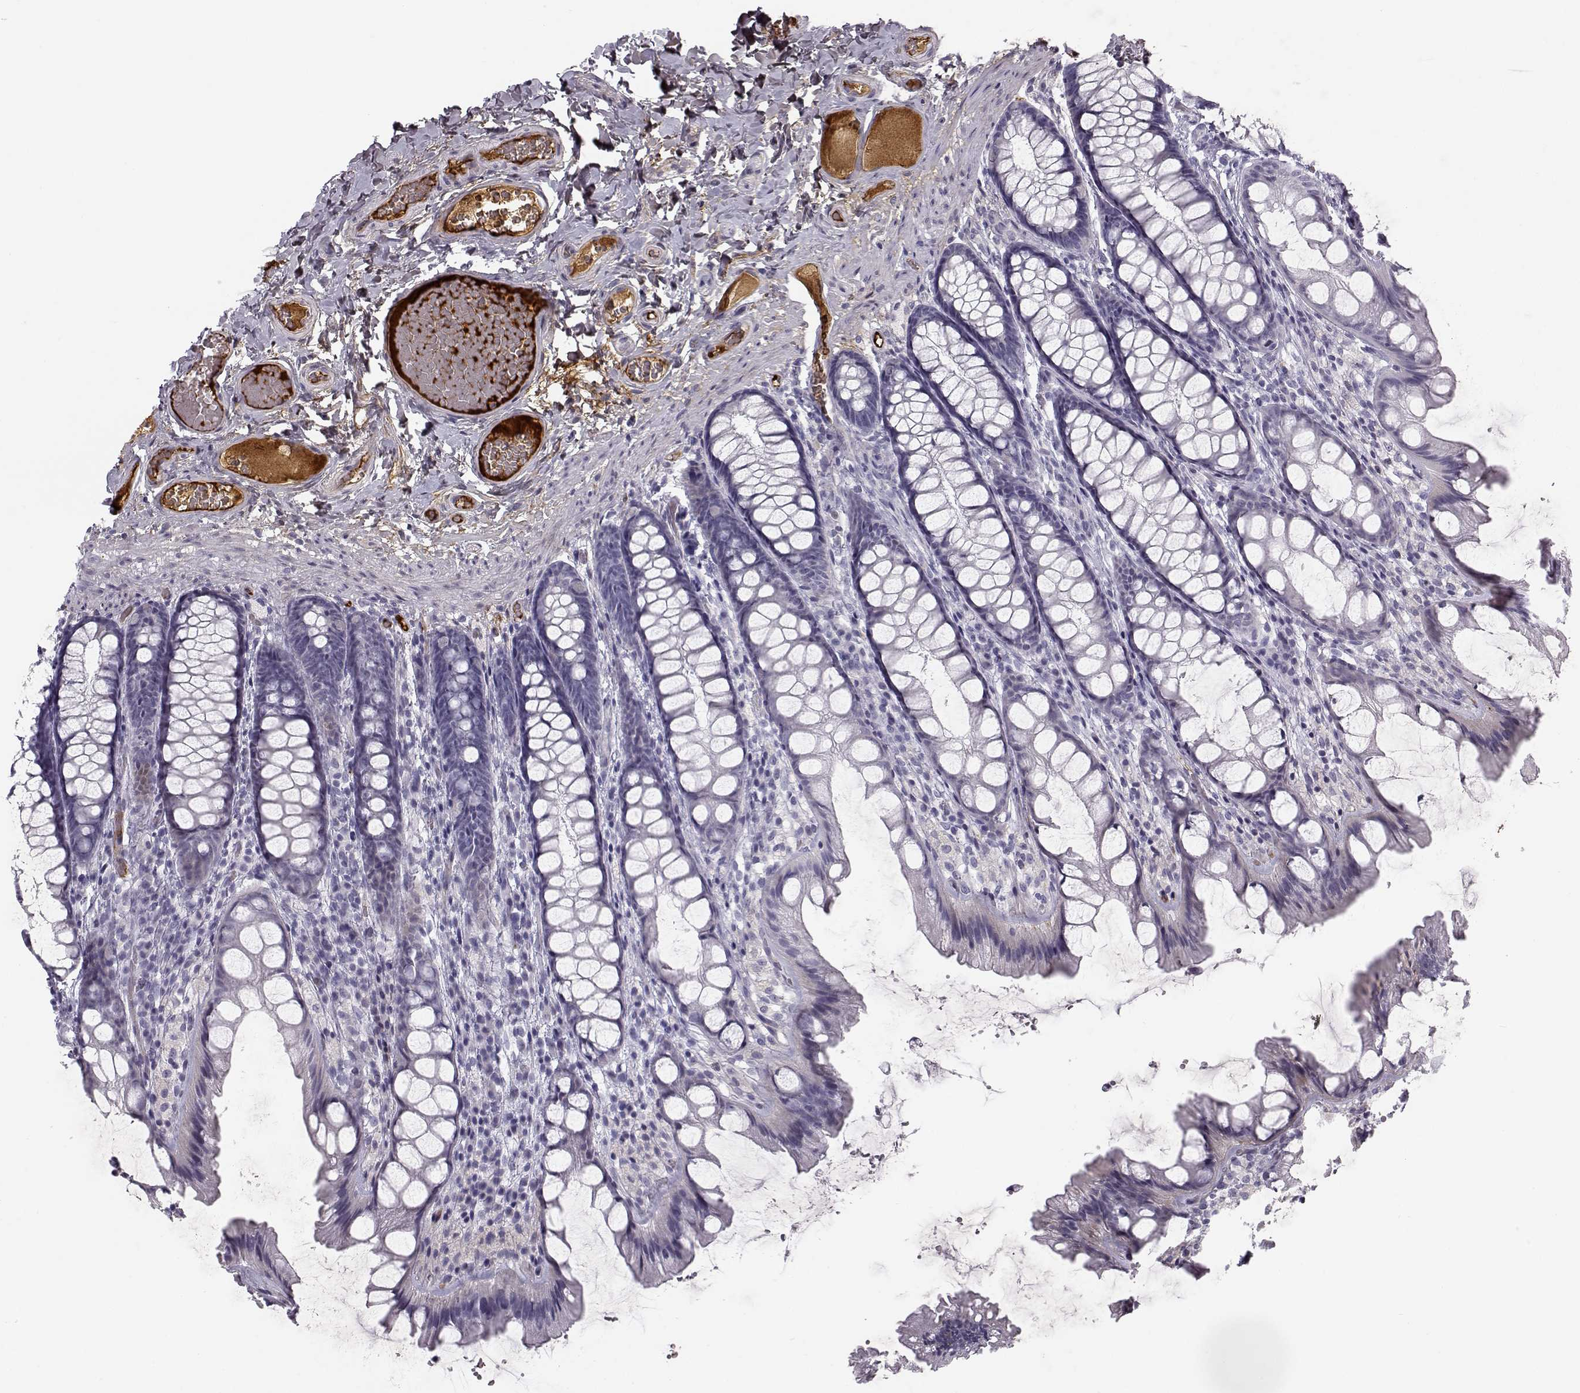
{"staining": {"intensity": "negative", "quantity": "none", "location": "none"}, "tissue": "colon", "cell_type": "Endothelial cells", "image_type": "normal", "snomed": [{"axis": "morphology", "description": "Normal tissue, NOS"}, {"axis": "topography", "description": "Colon"}], "caption": "Micrograph shows no protein staining in endothelial cells of normal colon.", "gene": "PABPC1L2A", "patient": {"sex": "male", "age": 47}}